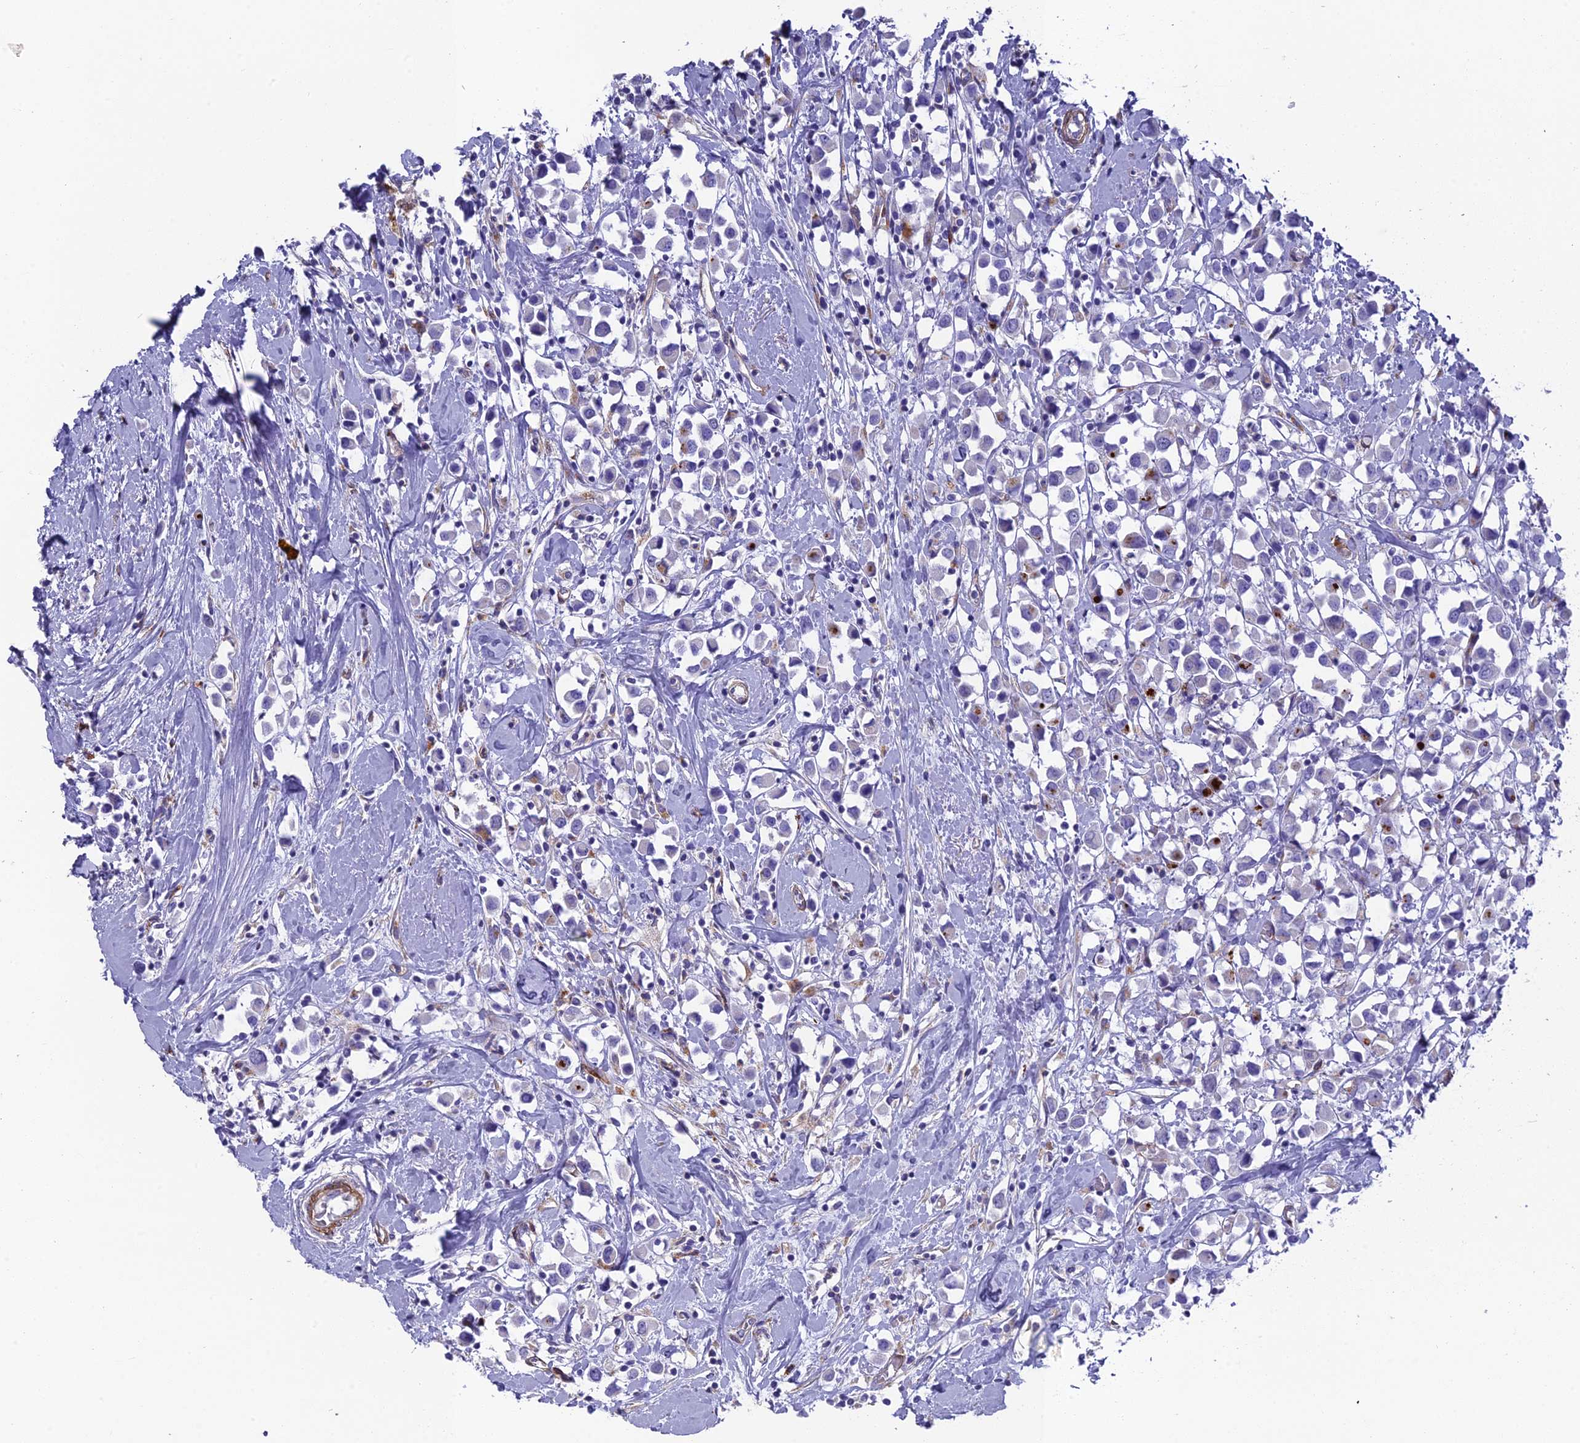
{"staining": {"intensity": "negative", "quantity": "none", "location": "none"}, "tissue": "breast cancer", "cell_type": "Tumor cells", "image_type": "cancer", "snomed": [{"axis": "morphology", "description": "Duct carcinoma"}, {"axis": "topography", "description": "Breast"}], "caption": "This histopathology image is of breast cancer (intraductal carcinoma) stained with immunohistochemistry to label a protein in brown with the nuclei are counter-stained blue. There is no positivity in tumor cells.", "gene": "TNS1", "patient": {"sex": "female", "age": 61}}